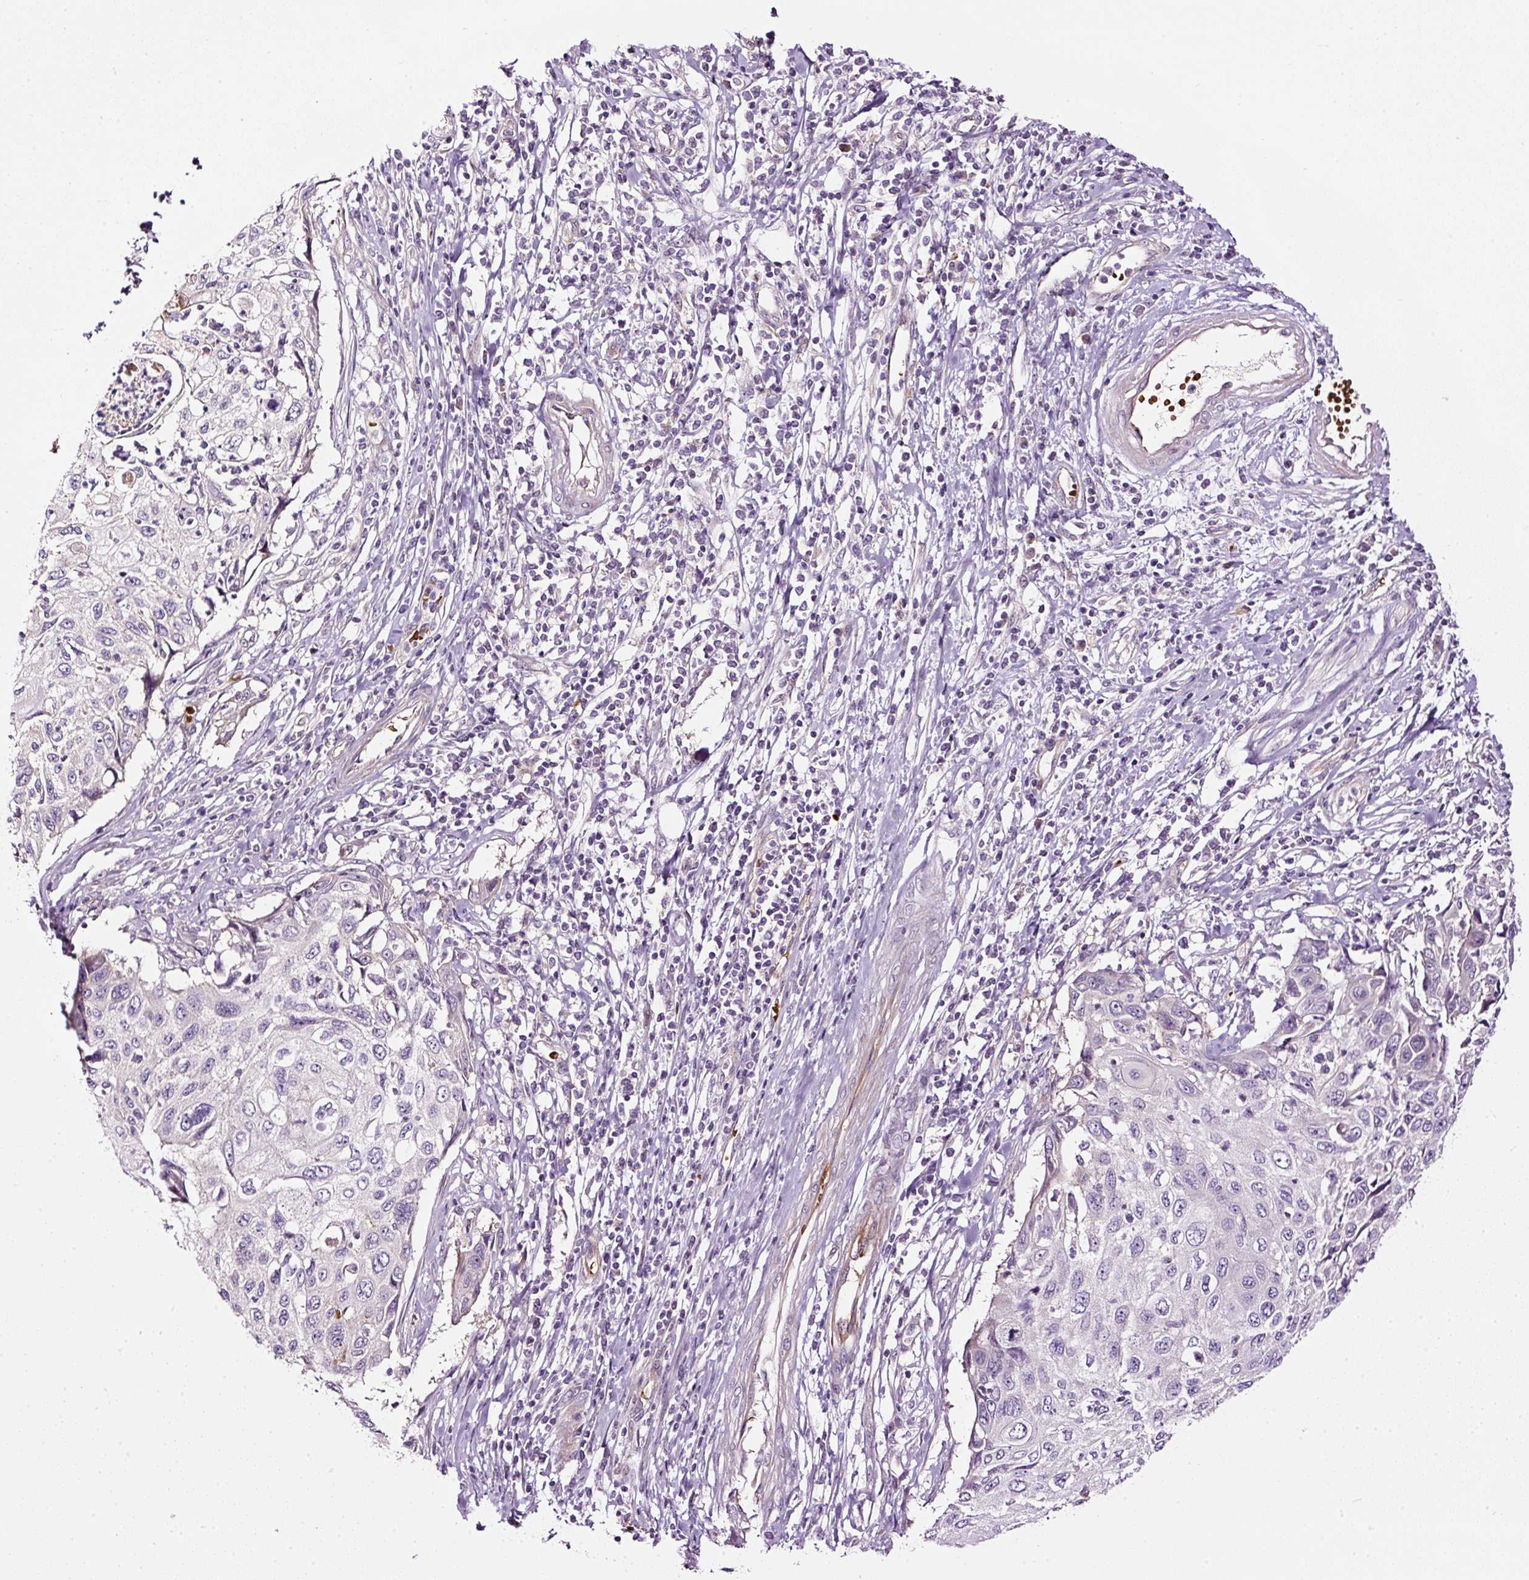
{"staining": {"intensity": "negative", "quantity": "none", "location": "none"}, "tissue": "cervical cancer", "cell_type": "Tumor cells", "image_type": "cancer", "snomed": [{"axis": "morphology", "description": "Squamous cell carcinoma, NOS"}, {"axis": "topography", "description": "Cervix"}], "caption": "Tumor cells show no significant protein expression in squamous cell carcinoma (cervical).", "gene": "USHBP1", "patient": {"sex": "female", "age": 70}}